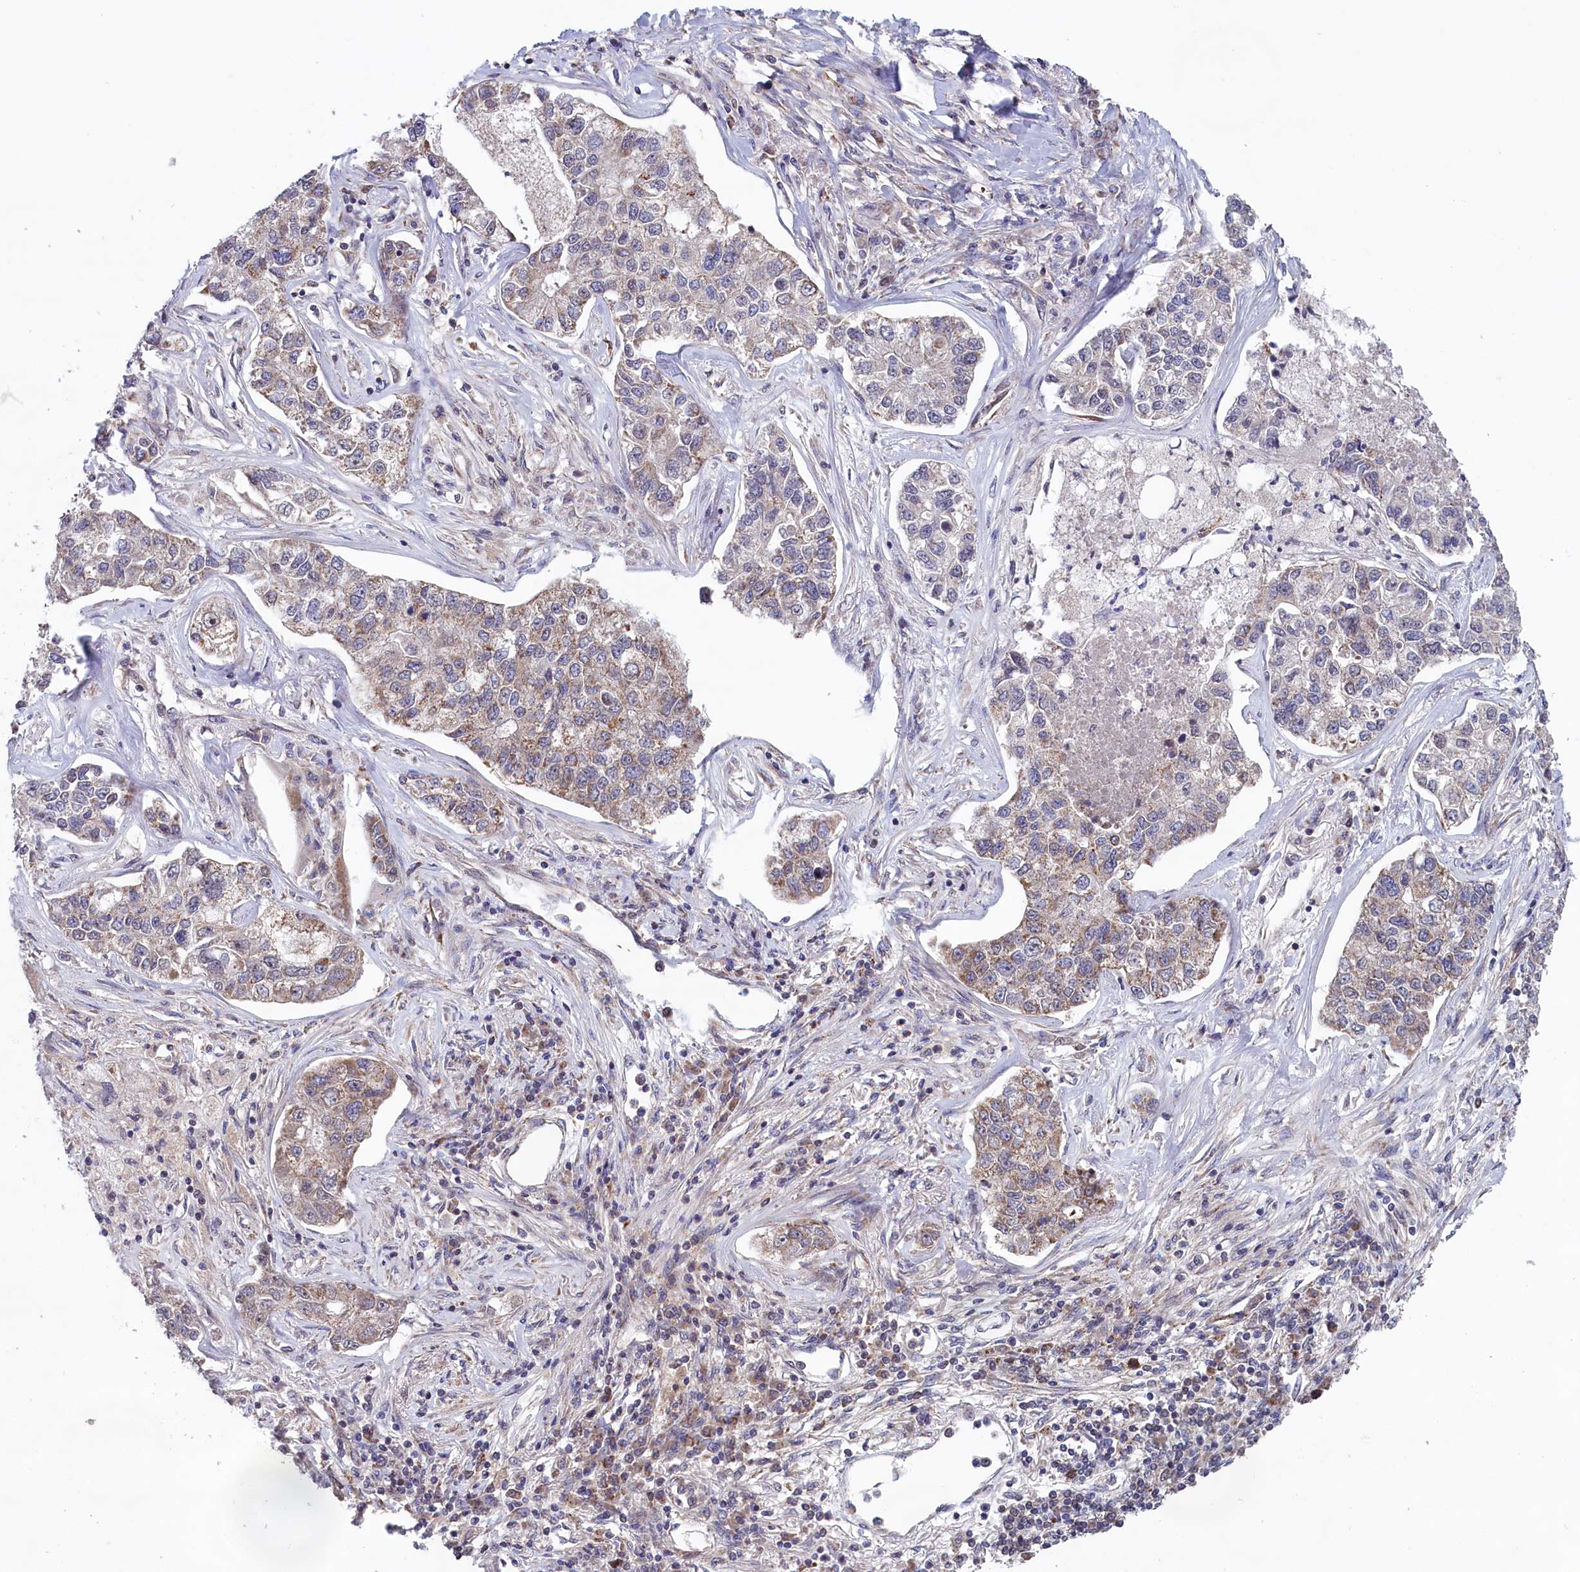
{"staining": {"intensity": "weak", "quantity": "<25%", "location": "cytoplasmic/membranous"}, "tissue": "lung cancer", "cell_type": "Tumor cells", "image_type": "cancer", "snomed": [{"axis": "morphology", "description": "Adenocarcinoma, NOS"}, {"axis": "topography", "description": "Lung"}], "caption": "Tumor cells are negative for protein expression in human lung adenocarcinoma.", "gene": "TIMM44", "patient": {"sex": "male", "age": 49}}